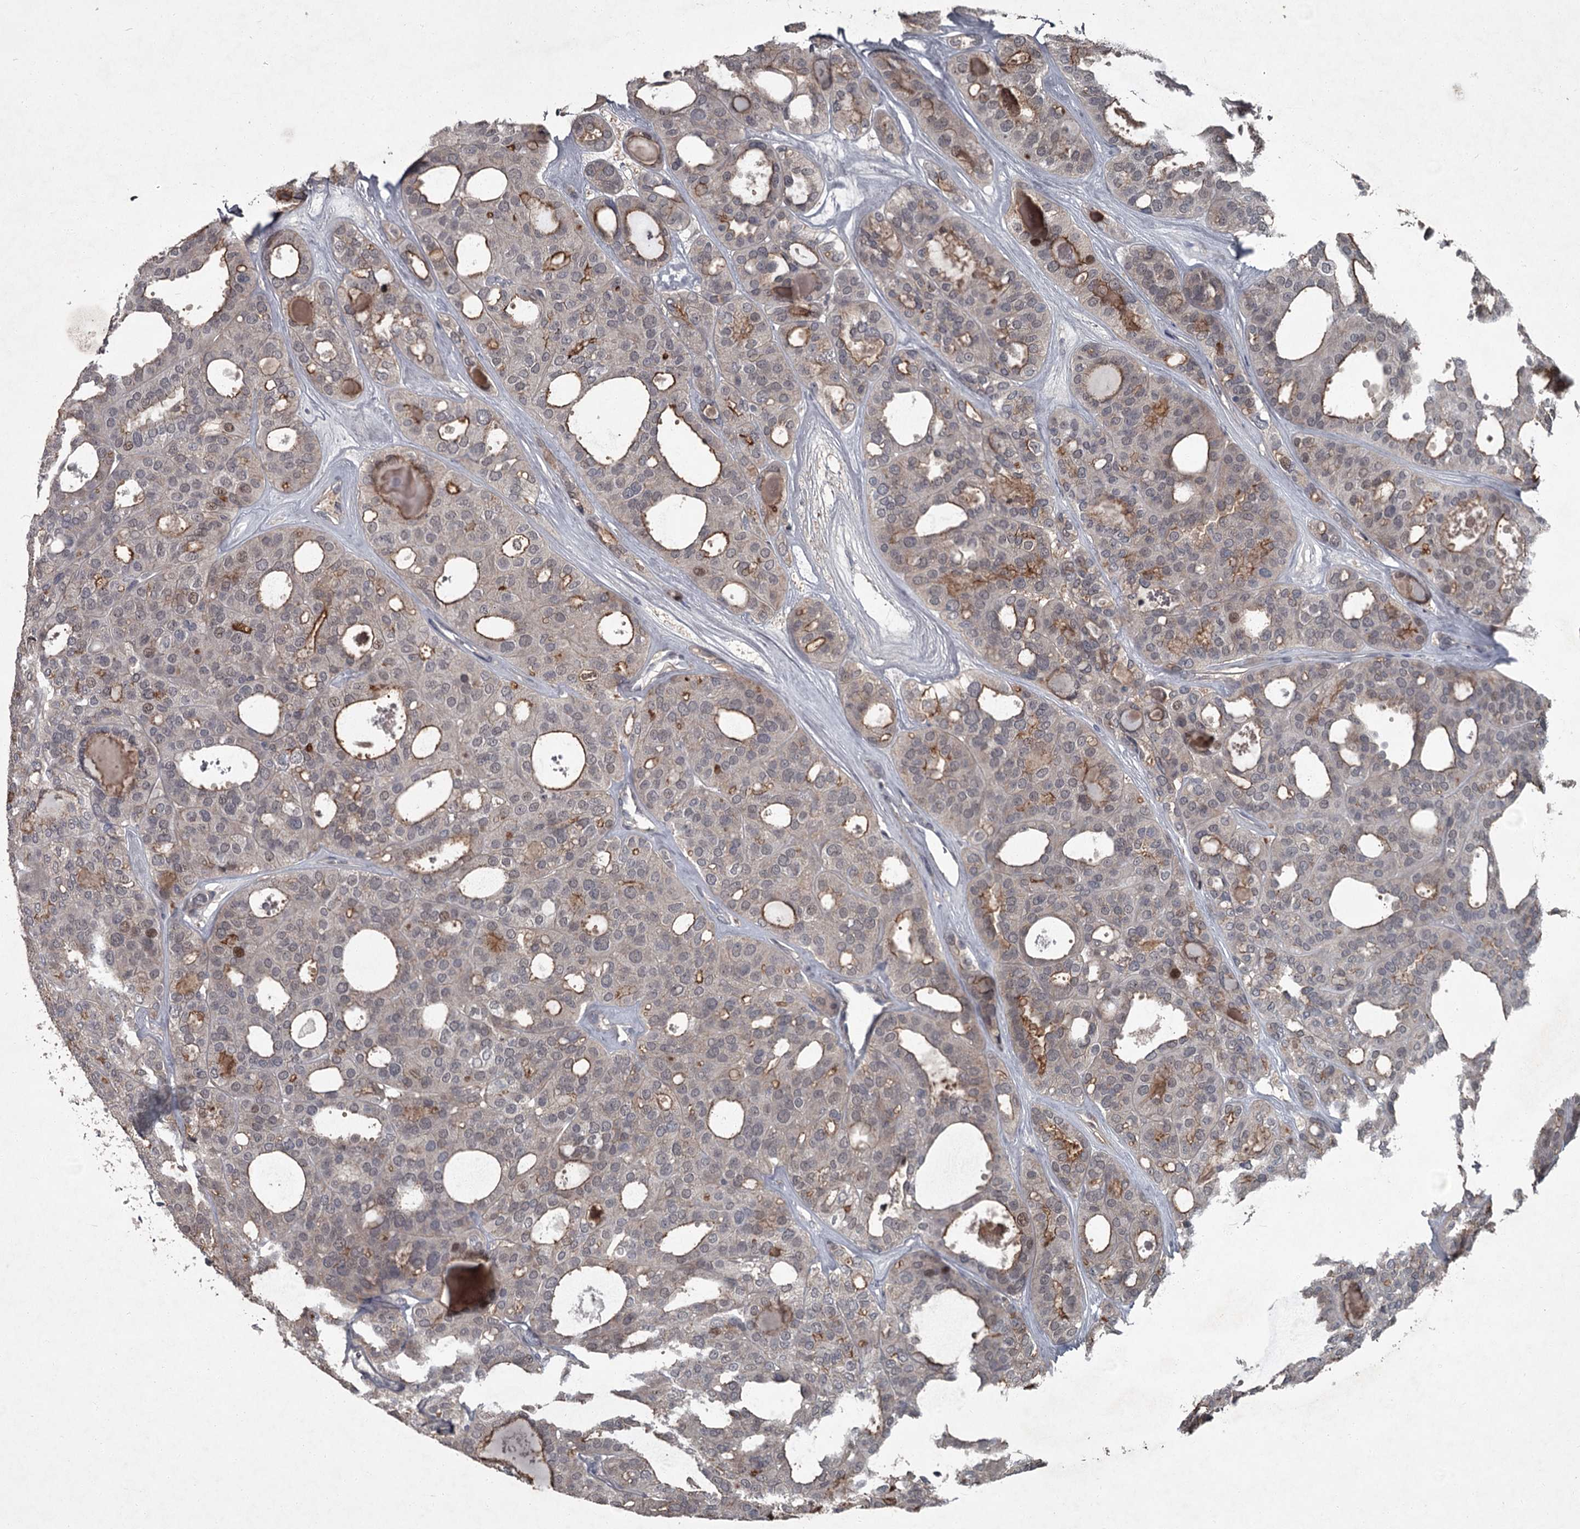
{"staining": {"intensity": "weak", "quantity": "25%-75%", "location": "cytoplasmic/membranous"}, "tissue": "thyroid cancer", "cell_type": "Tumor cells", "image_type": "cancer", "snomed": [{"axis": "morphology", "description": "Follicular adenoma carcinoma, NOS"}, {"axis": "topography", "description": "Thyroid gland"}], "caption": "Approximately 25%-75% of tumor cells in human thyroid cancer (follicular adenoma carcinoma) display weak cytoplasmic/membranous protein expression as visualized by brown immunohistochemical staining.", "gene": "FLVCR2", "patient": {"sex": "male", "age": 75}}